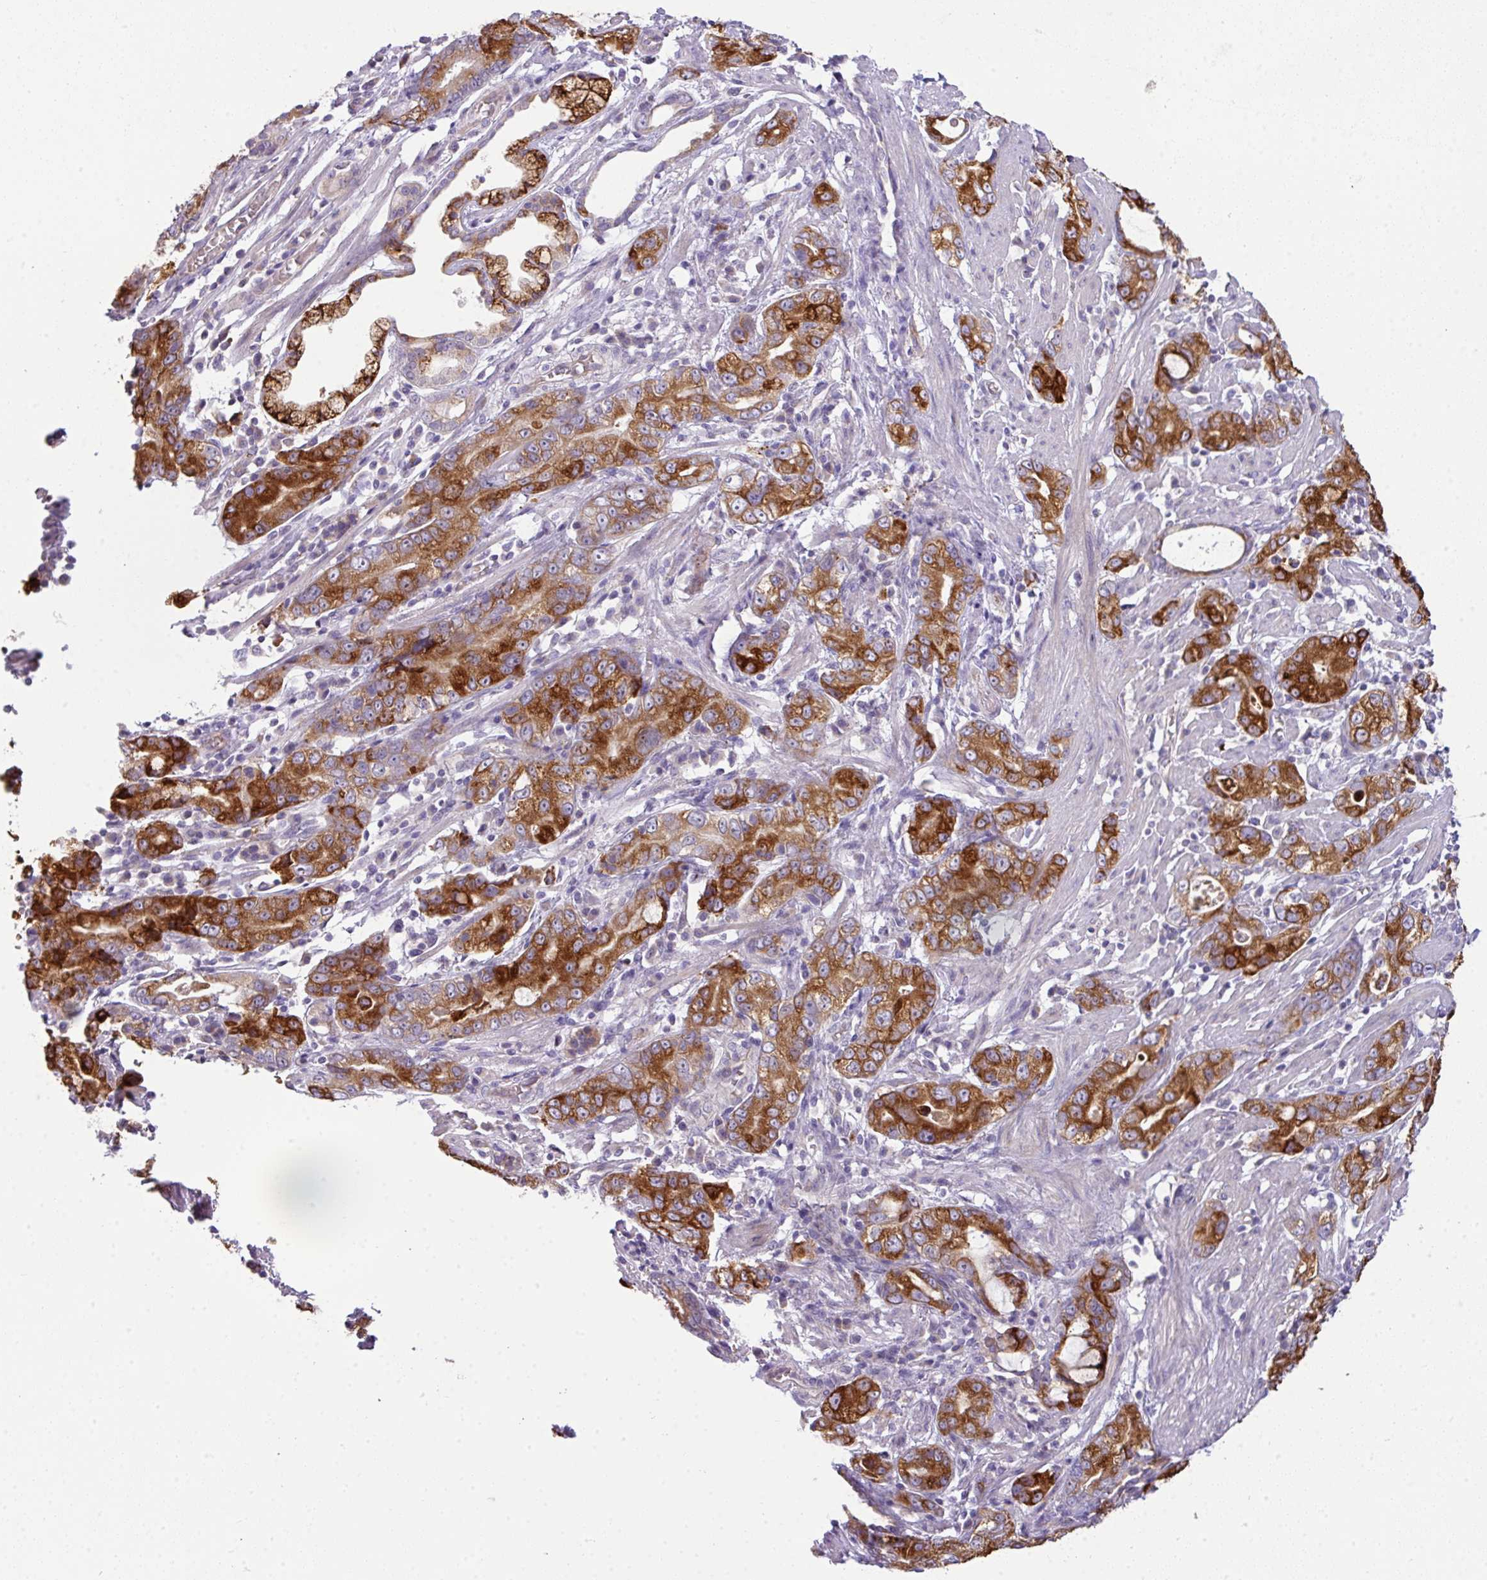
{"staining": {"intensity": "strong", "quantity": ">75%", "location": "cytoplasmic/membranous"}, "tissue": "stomach cancer", "cell_type": "Tumor cells", "image_type": "cancer", "snomed": [{"axis": "morphology", "description": "Adenocarcinoma, NOS"}, {"axis": "topography", "description": "Stomach"}], "caption": "Adenocarcinoma (stomach) stained with IHC exhibits strong cytoplasmic/membranous staining in about >75% of tumor cells.", "gene": "PIK3R5", "patient": {"sex": "male", "age": 55}}